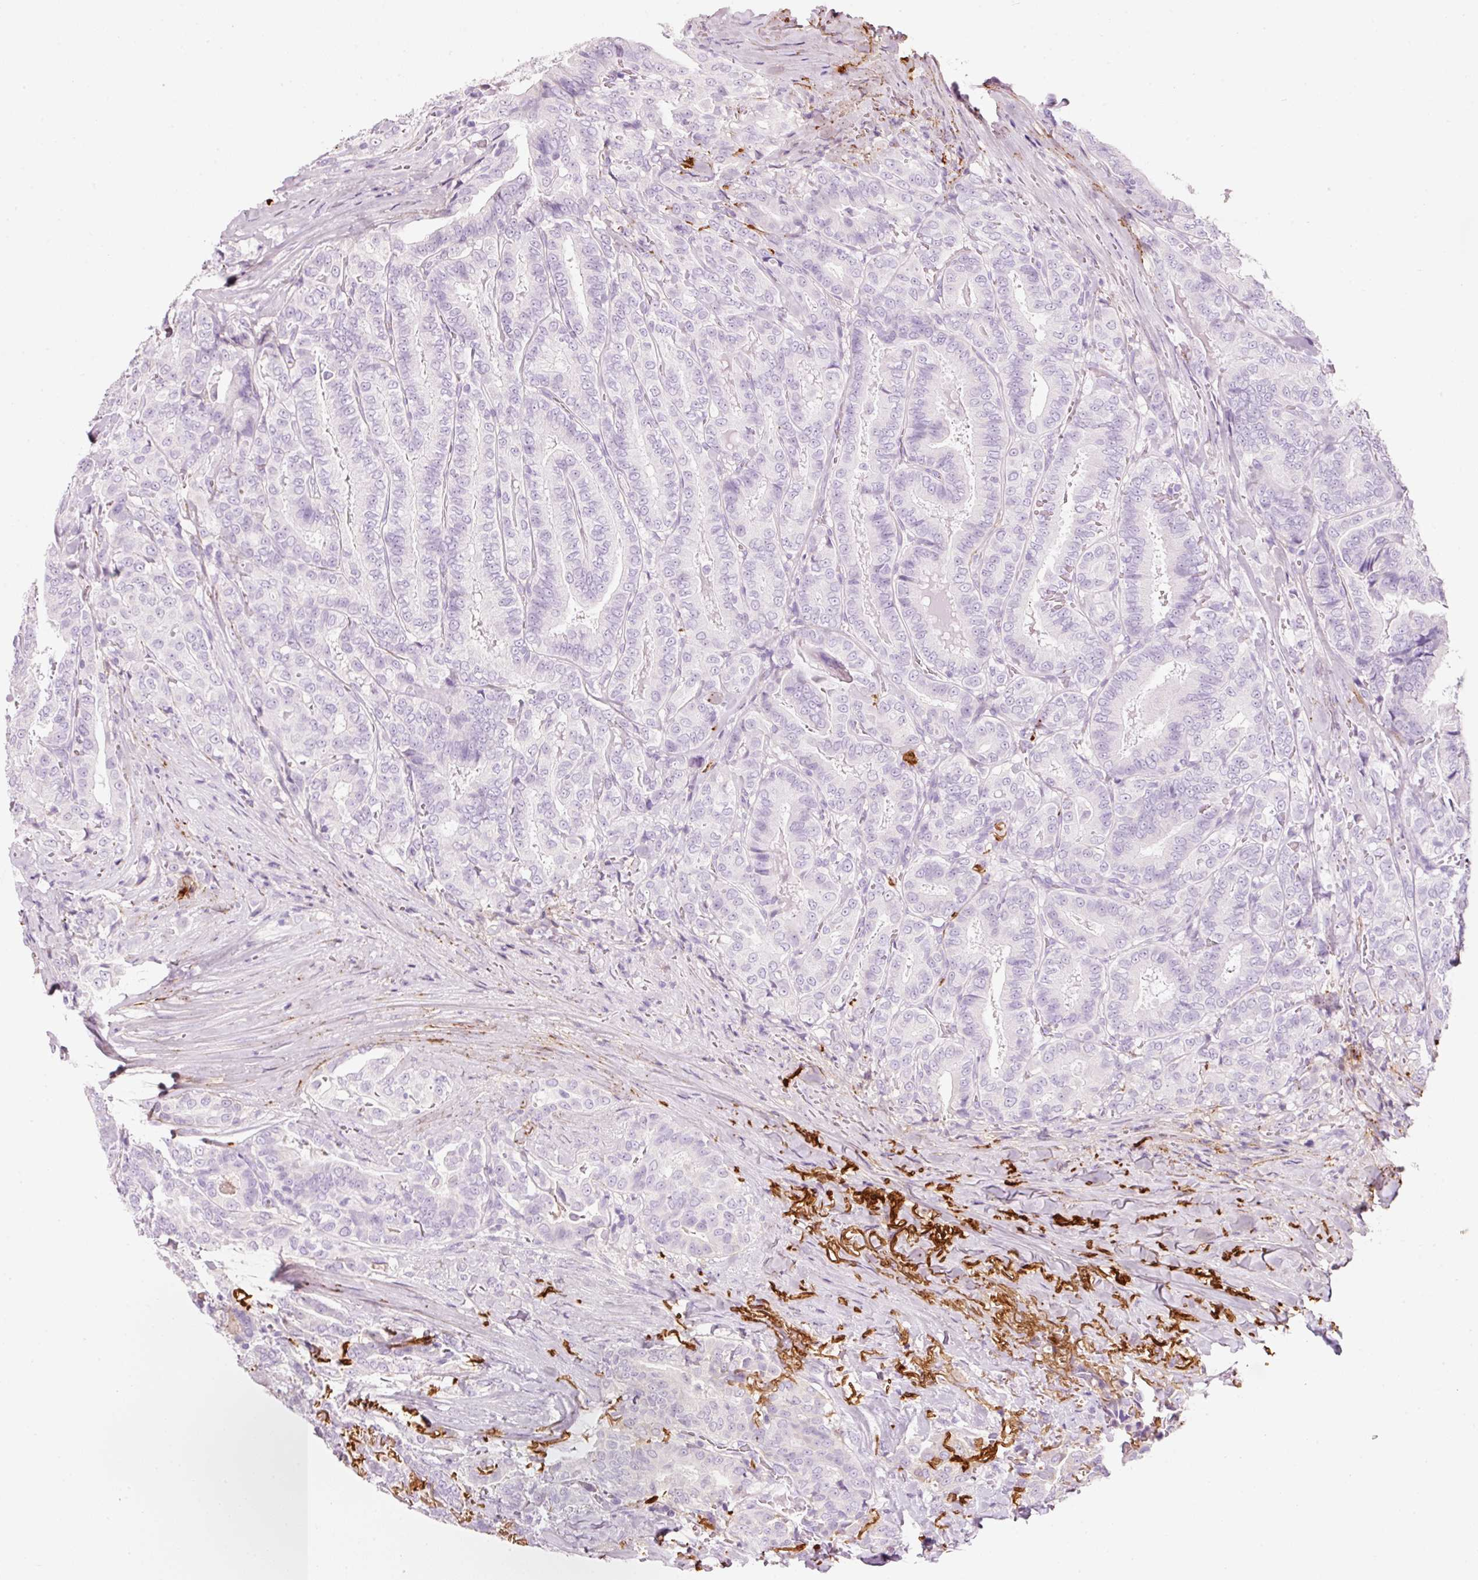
{"staining": {"intensity": "negative", "quantity": "none", "location": "none"}, "tissue": "thyroid cancer", "cell_type": "Tumor cells", "image_type": "cancer", "snomed": [{"axis": "morphology", "description": "Papillary adenocarcinoma, NOS"}, {"axis": "topography", "description": "Thyroid gland"}], "caption": "Tumor cells are negative for protein expression in human thyroid cancer. (DAB IHC, high magnification).", "gene": "MFAP4", "patient": {"sex": "male", "age": 61}}